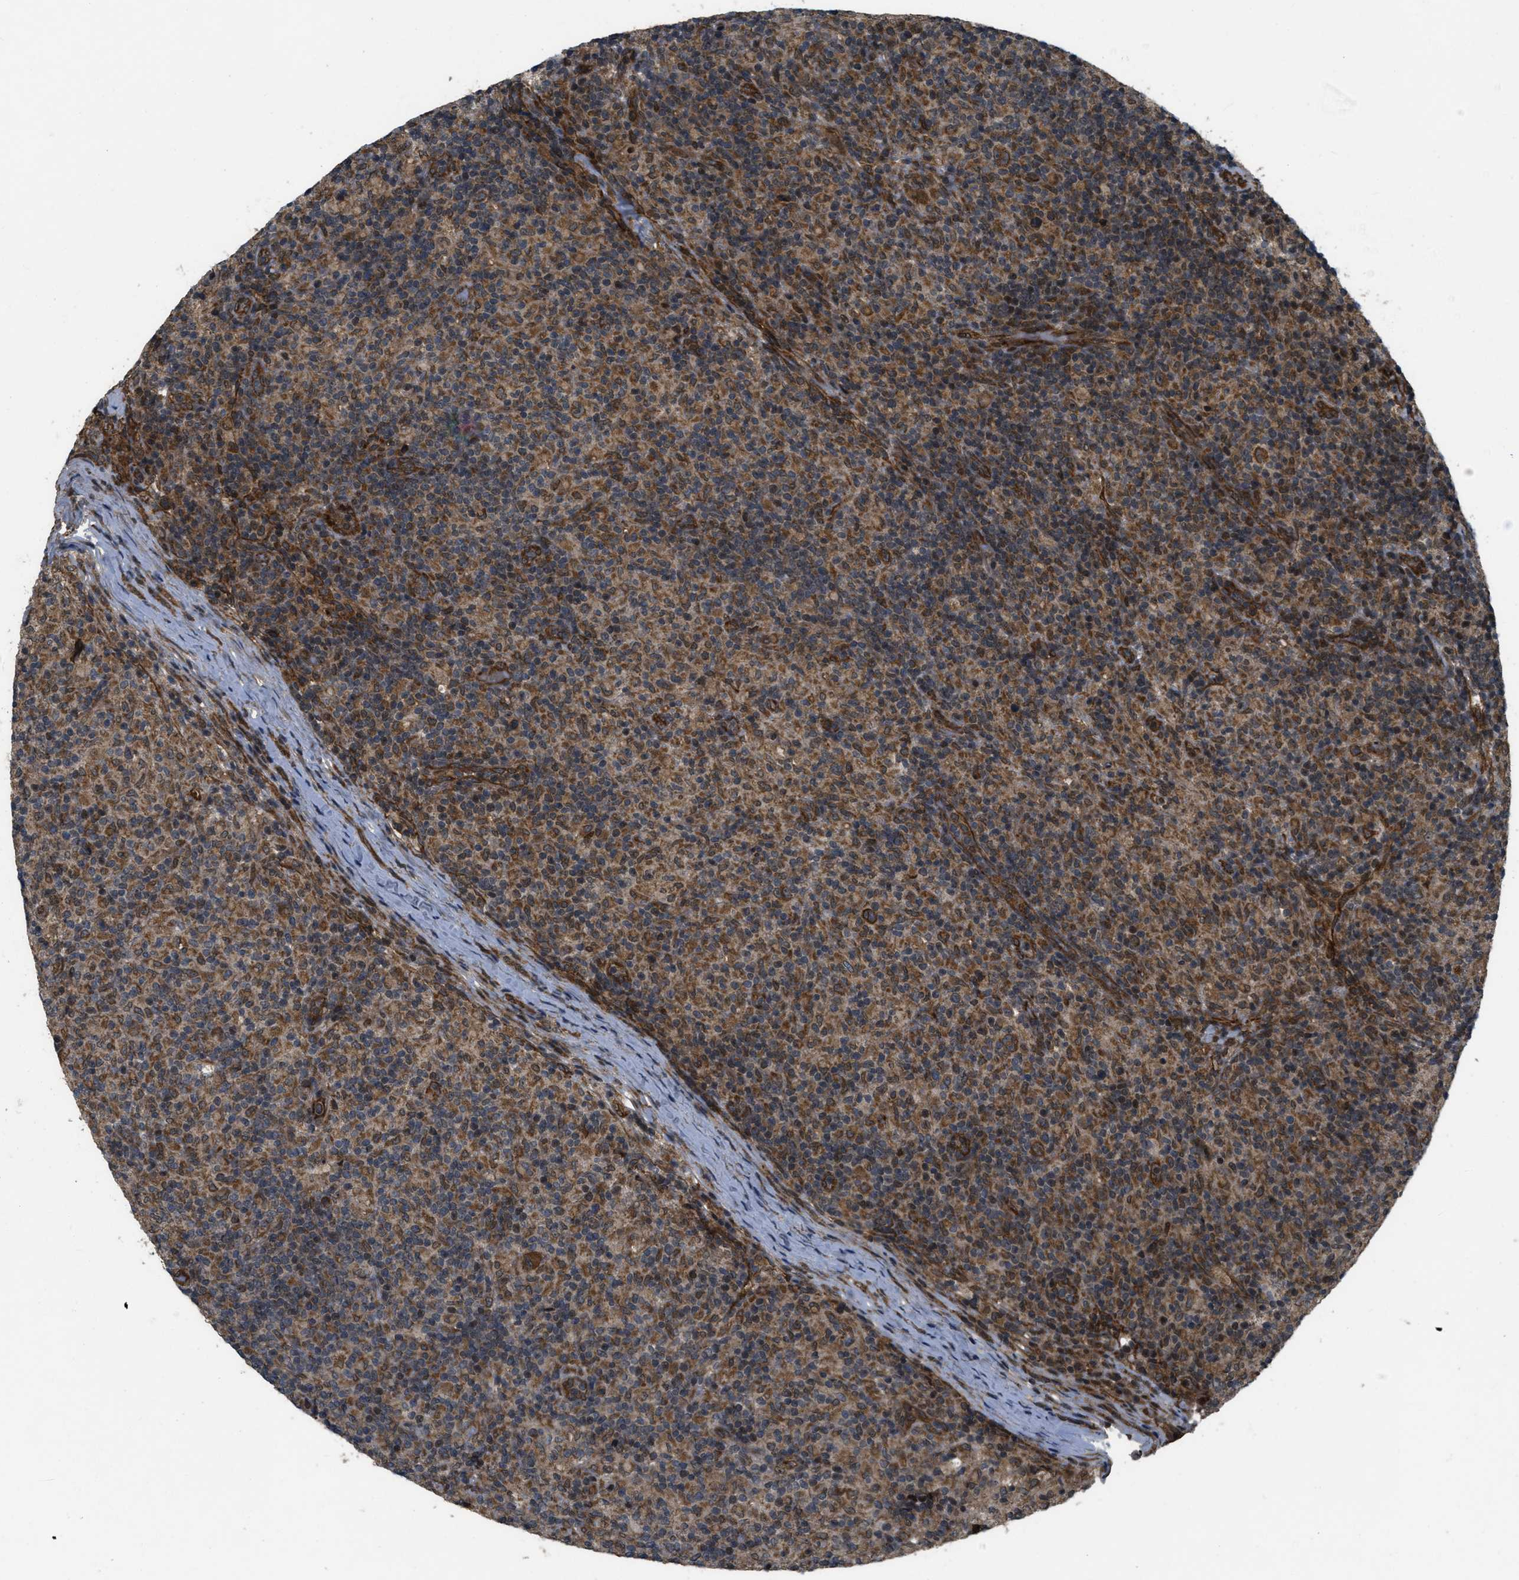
{"staining": {"intensity": "moderate", "quantity": ">75%", "location": "cytoplasmic/membranous"}, "tissue": "lymphoma", "cell_type": "Tumor cells", "image_type": "cancer", "snomed": [{"axis": "morphology", "description": "Hodgkin's disease, NOS"}, {"axis": "topography", "description": "Lymph node"}], "caption": "The histopathology image shows a brown stain indicating the presence of a protein in the cytoplasmic/membranous of tumor cells in lymphoma.", "gene": "SPTLC1", "patient": {"sex": "male", "age": 70}}